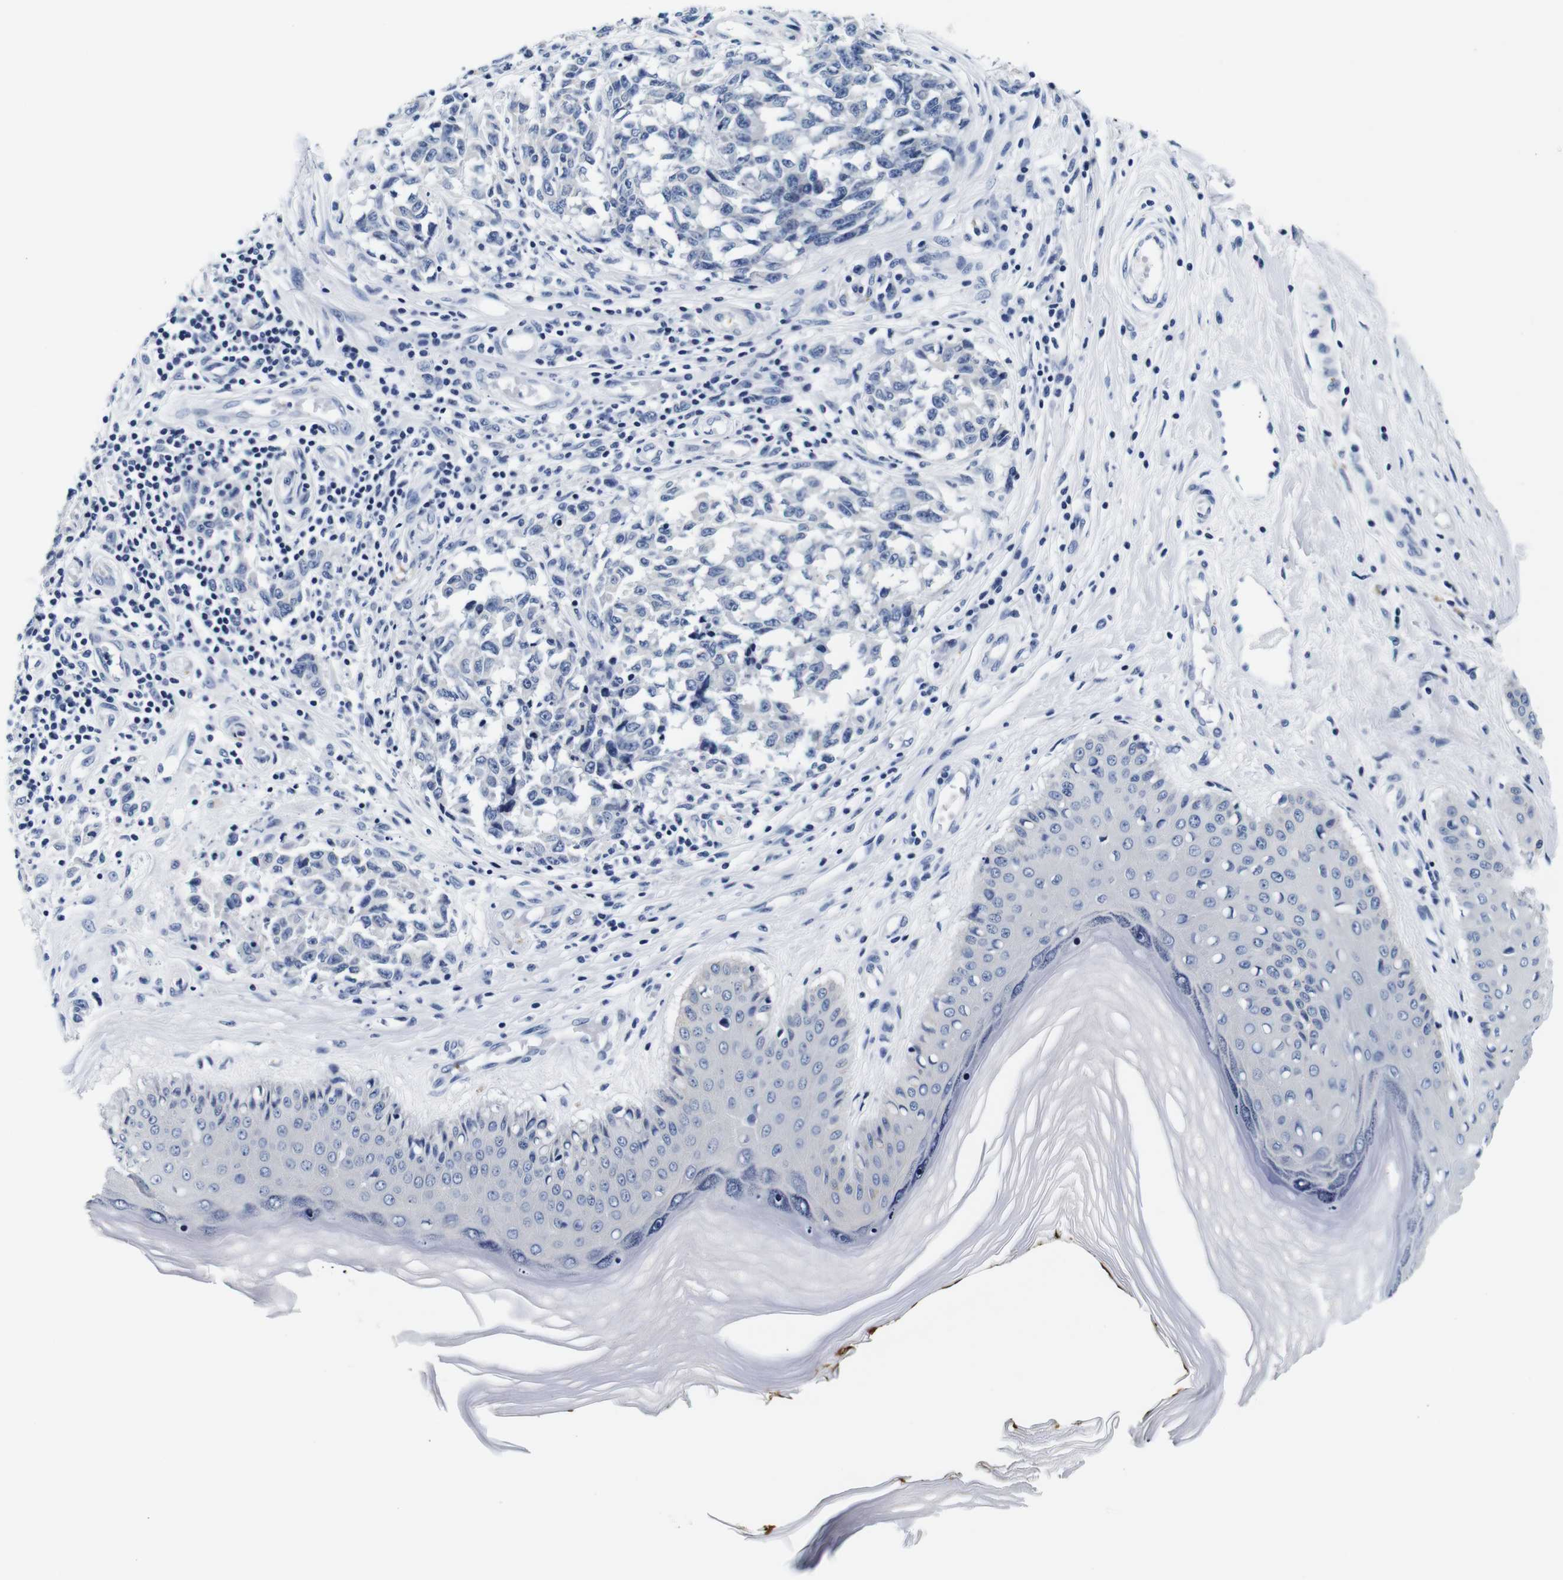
{"staining": {"intensity": "negative", "quantity": "none", "location": "none"}, "tissue": "melanoma", "cell_type": "Tumor cells", "image_type": "cancer", "snomed": [{"axis": "morphology", "description": "Malignant melanoma, NOS"}, {"axis": "topography", "description": "Skin"}], "caption": "A high-resolution histopathology image shows immunohistochemistry (IHC) staining of malignant melanoma, which reveals no significant expression in tumor cells.", "gene": "GP1BA", "patient": {"sex": "female", "age": 64}}